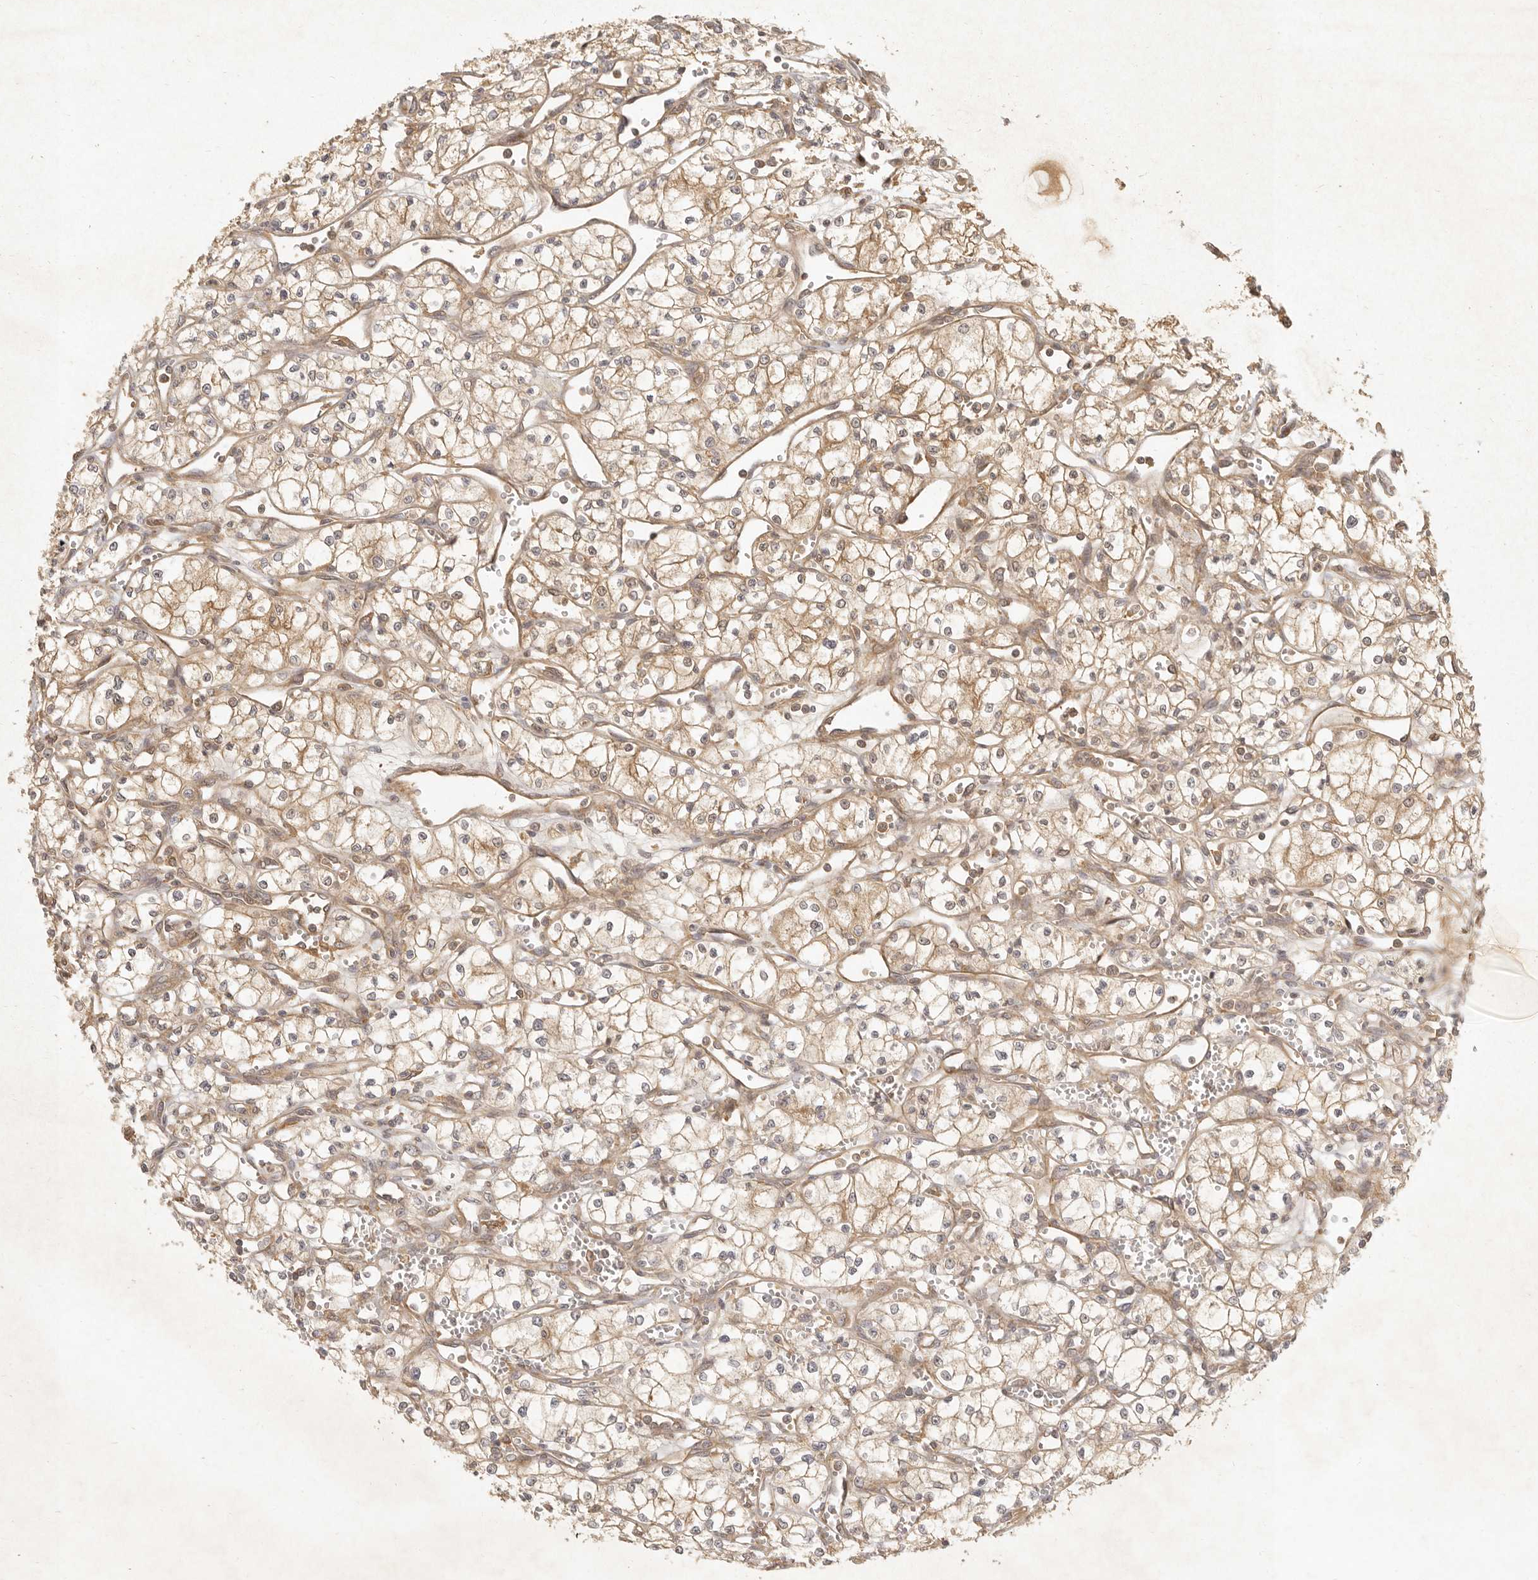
{"staining": {"intensity": "moderate", "quantity": ">75%", "location": "cytoplasmic/membranous"}, "tissue": "renal cancer", "cell_type": "Tumor cells", "image_type": "cancer", "snomed": [{"axis": "morphology", "description": "Adenocarcinoma, NOS"}, {"axis": "topography", "description": "Kidney"}], "caption": "Tumor cells display medium levels of moderate cytoplasmic/membranous expression in approximately >75% of cells in renal adenocarcinoma.", "gene": "VIPR1", "patient": {"sex": "male", "age": 59}}